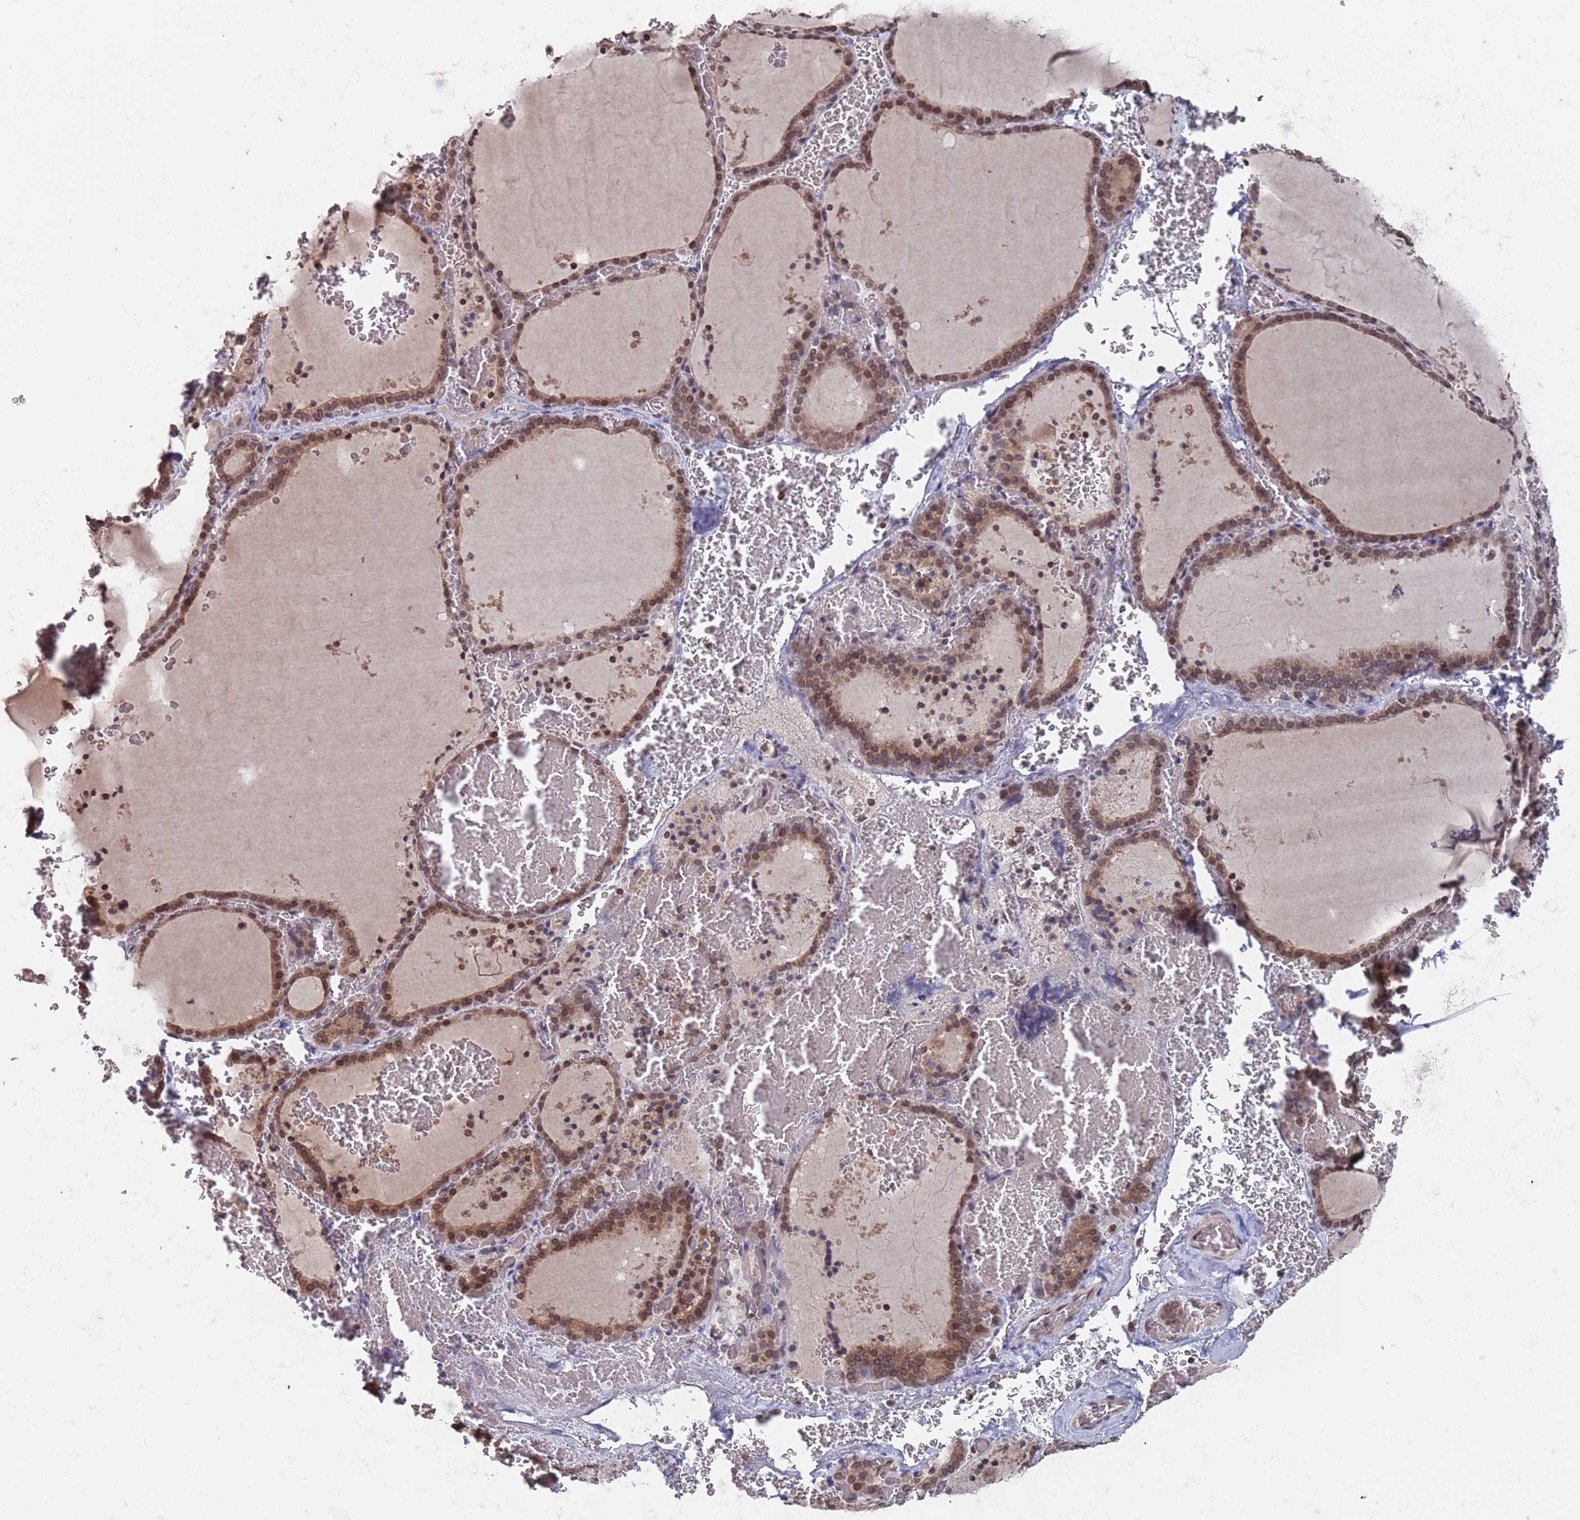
{"staining": {"intensity": "moderate", "quantity": ">75%", "location": "cytoplasmic/membranous,nuclear"}, "tissue": "thyroid gland", "cell_type": "Glandular cells", "image_type": "normal", "snomed": [{"axis": "morphology", "description": "Normal tissue, NOS"}, {"axis": "topography", "description": "Thyroid gland"}], "caption": "Immunohistochemistry (IHC) staining of unremarkable thyroid gland, which exhibits medium levels of moderate cytoplasmic/membranous,nuclear positivity in about >75% of glandular cells indicating moderate cytoplasmic/membranous,nuclear protein positivity. The staining was performed using DAB (brown) for protein detection and nuclei were counterstained in hematoxylin (blue).", "gene": "SDHAF3", "patient": {"sex": "female", "age": 39}}